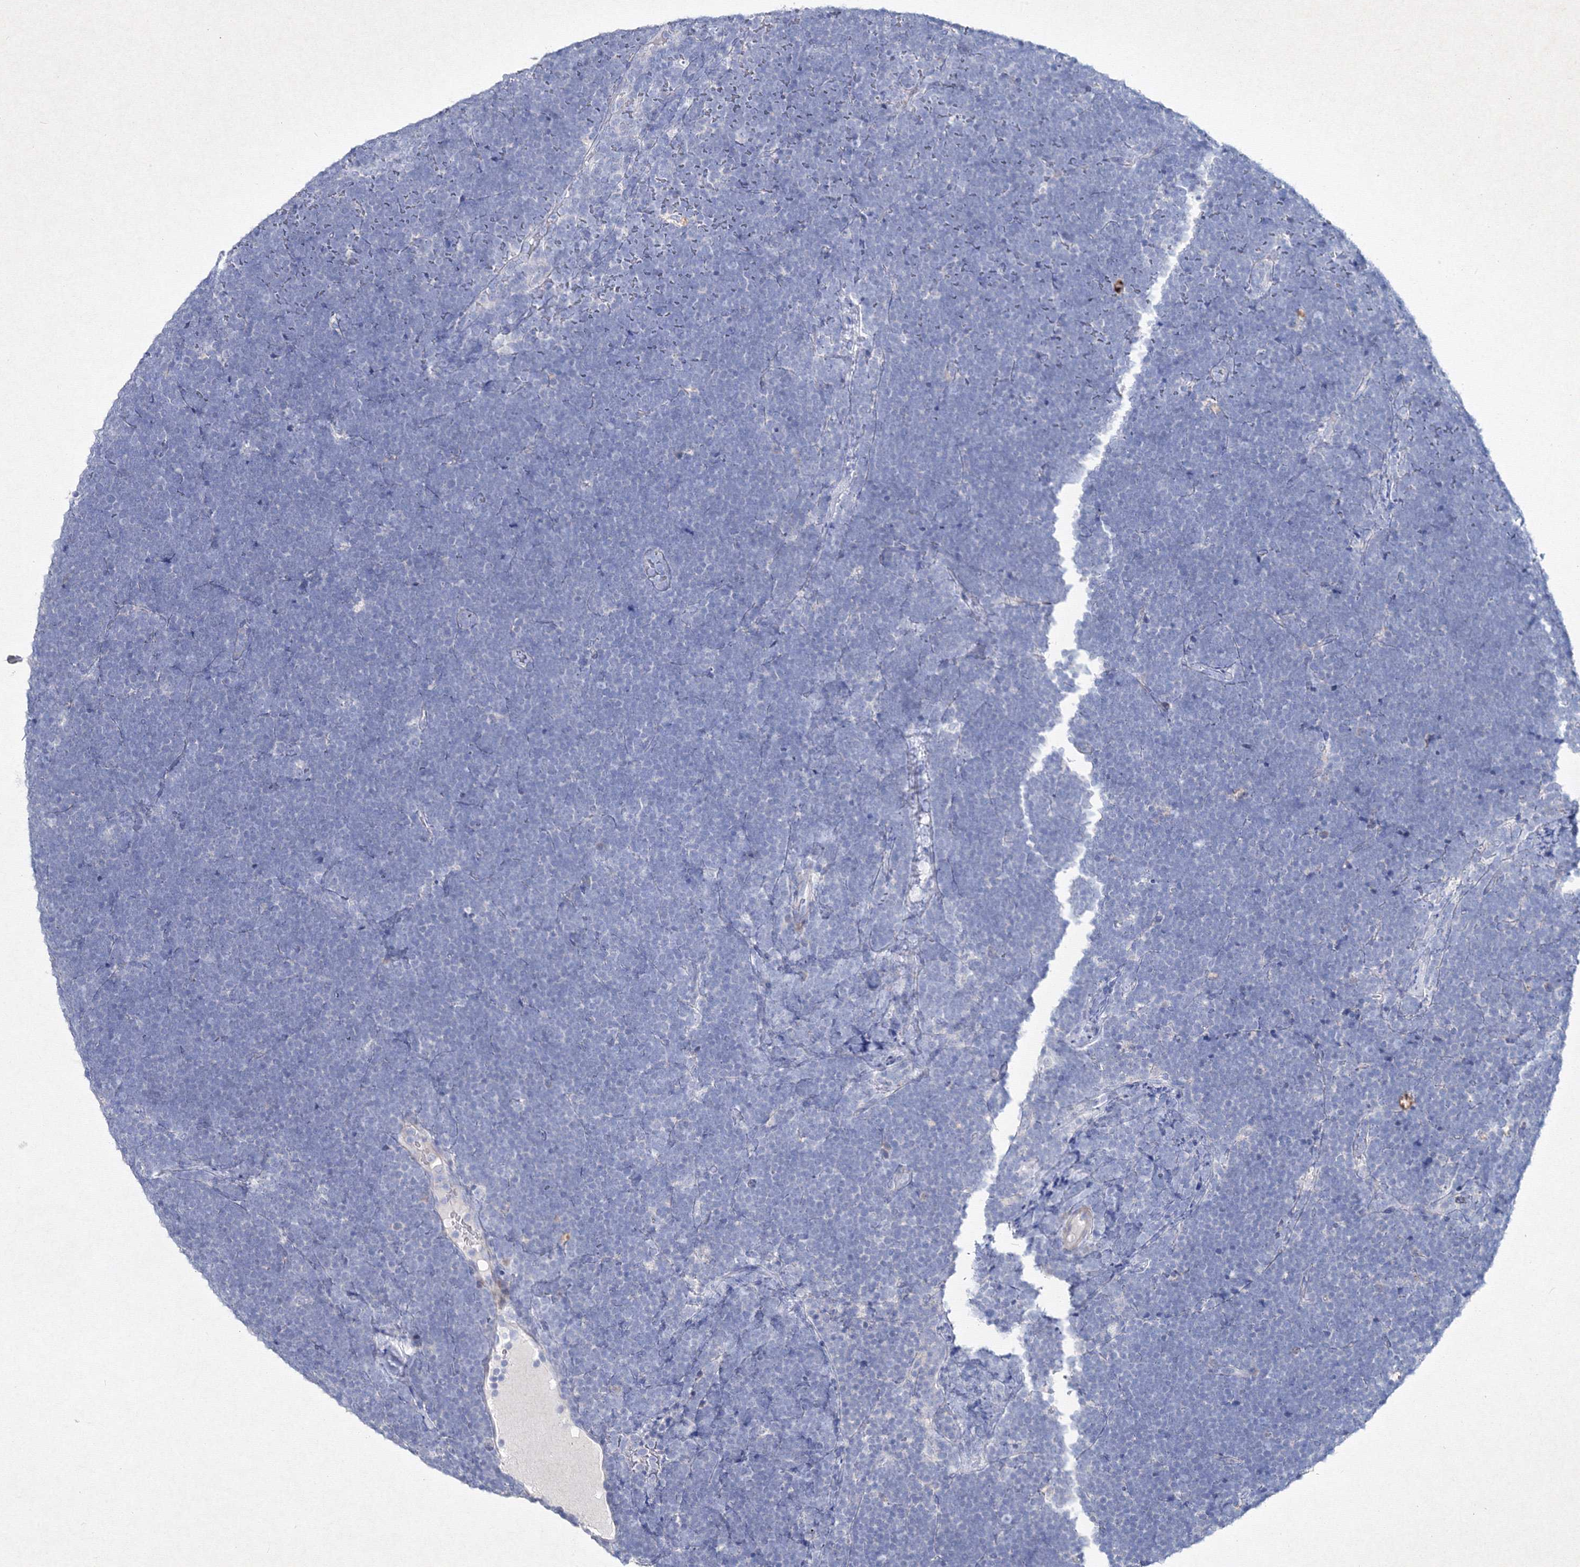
{"staining": {"intensity": "negative", "quantity": "none", "location": "none"}, "tissue": "lymphoma", "cell_type": "Tumor cells", "image_type": "cancer", "snomed": [{"axis": "morphology", "description": "Malignant lymphoma, non-Hodgkin's type, High grade"}, {"axis": "topography", "description": "Lymph node"}], "caption": "Immunohistochemical staining of human lymphoma demonstrates no significant expression in tumor cells.", "gene": "SMIM29", "patient": {"sex": "male", "age": 13}}